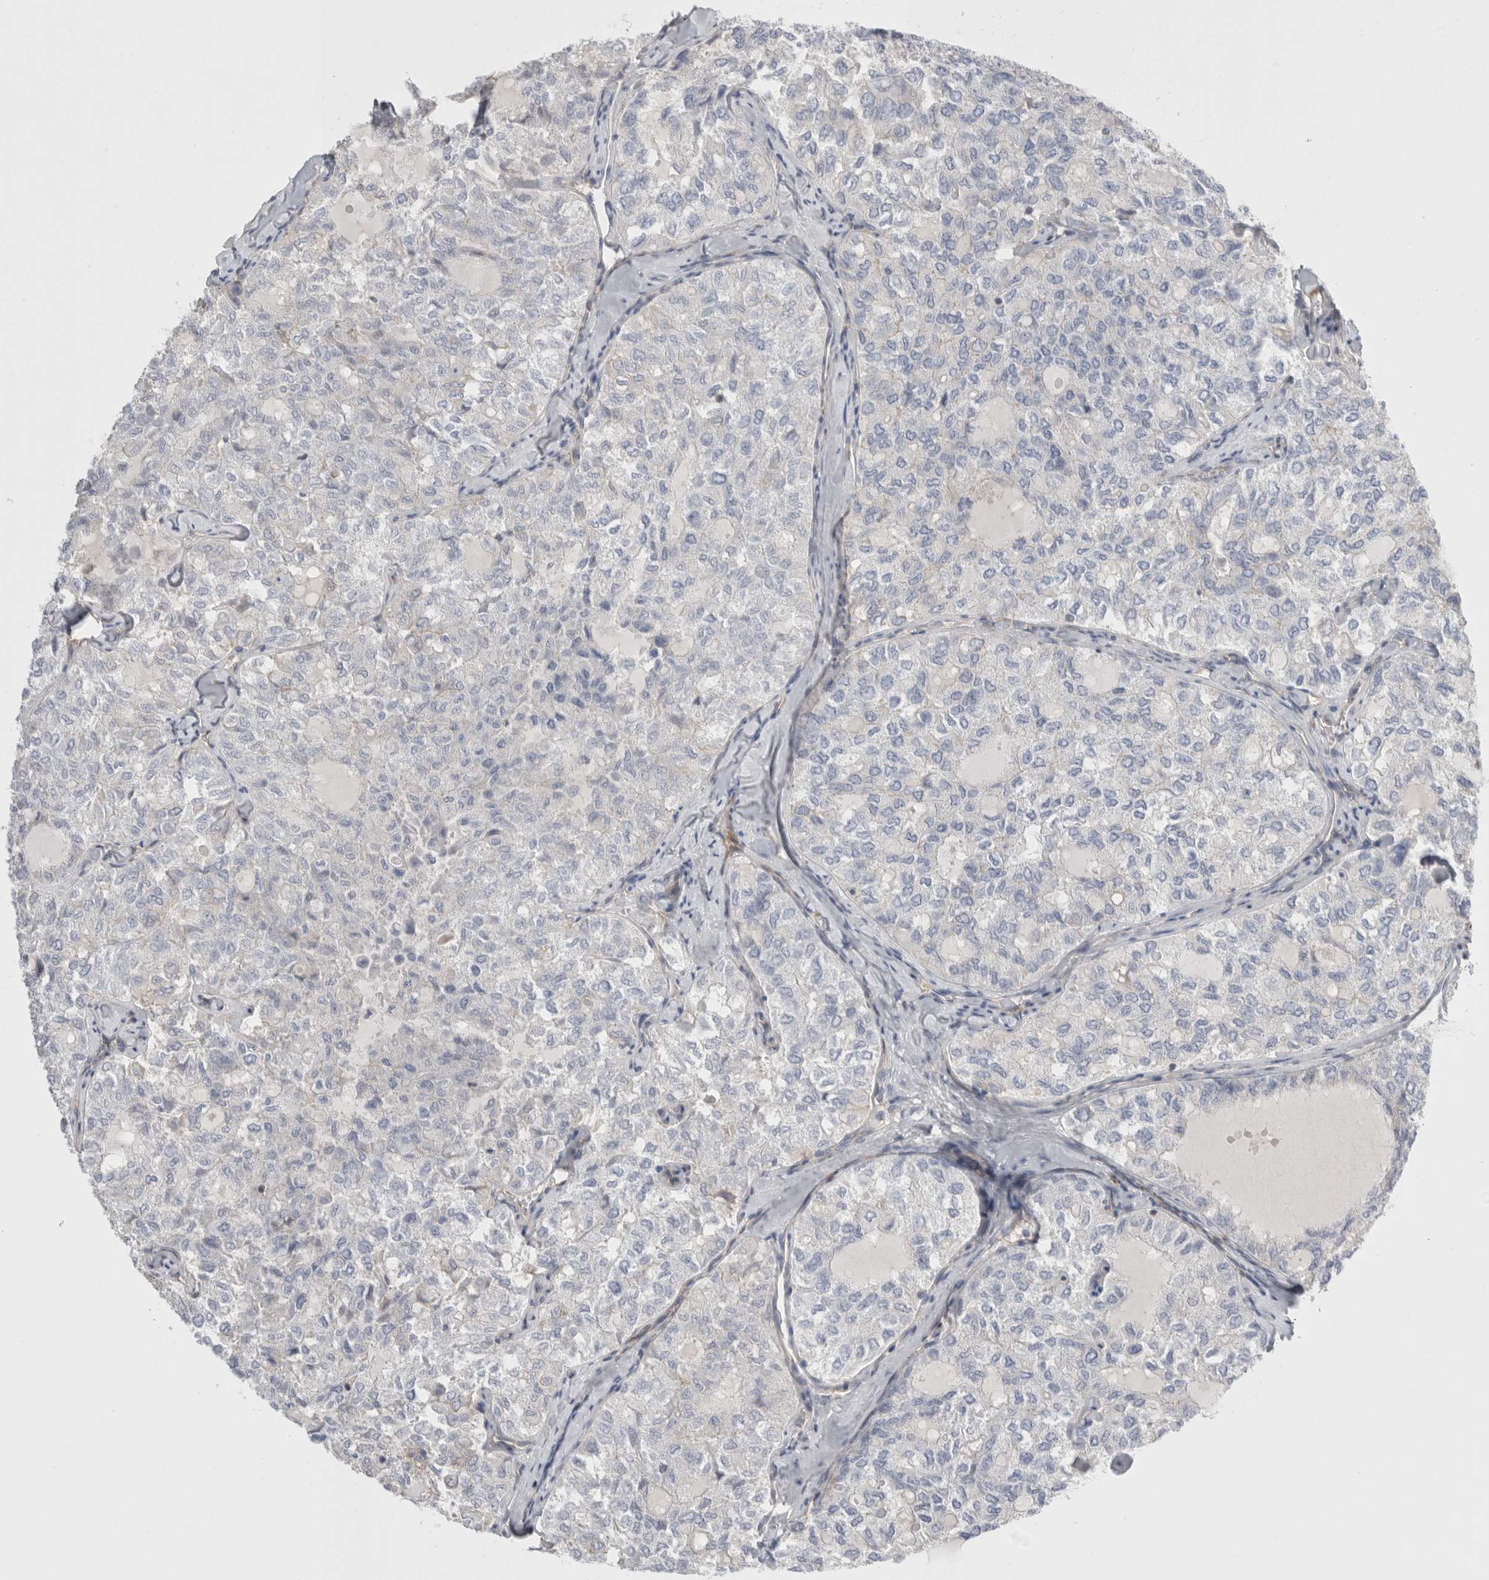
{"staining": {"intensity": "negative", "quantity": "none", "location": "none"}, "tissue": "thyroid cancer", "cell_type": "Tumor cells", "image_type": "cancer", "snomed": [{"axis": "morphology", "description": "Follicular adenoma carcinoma, NOS"}, {"axis": "topography", "description": "Thyroid gland"}], "caption": "Thyroid cancer (follicular adenoma carcinoma) was stained to show a protein in brown. There is no significant positivity in tumor cells.", "gene": "VANGL1", "patient": {"sex": "male", "age": 75}}